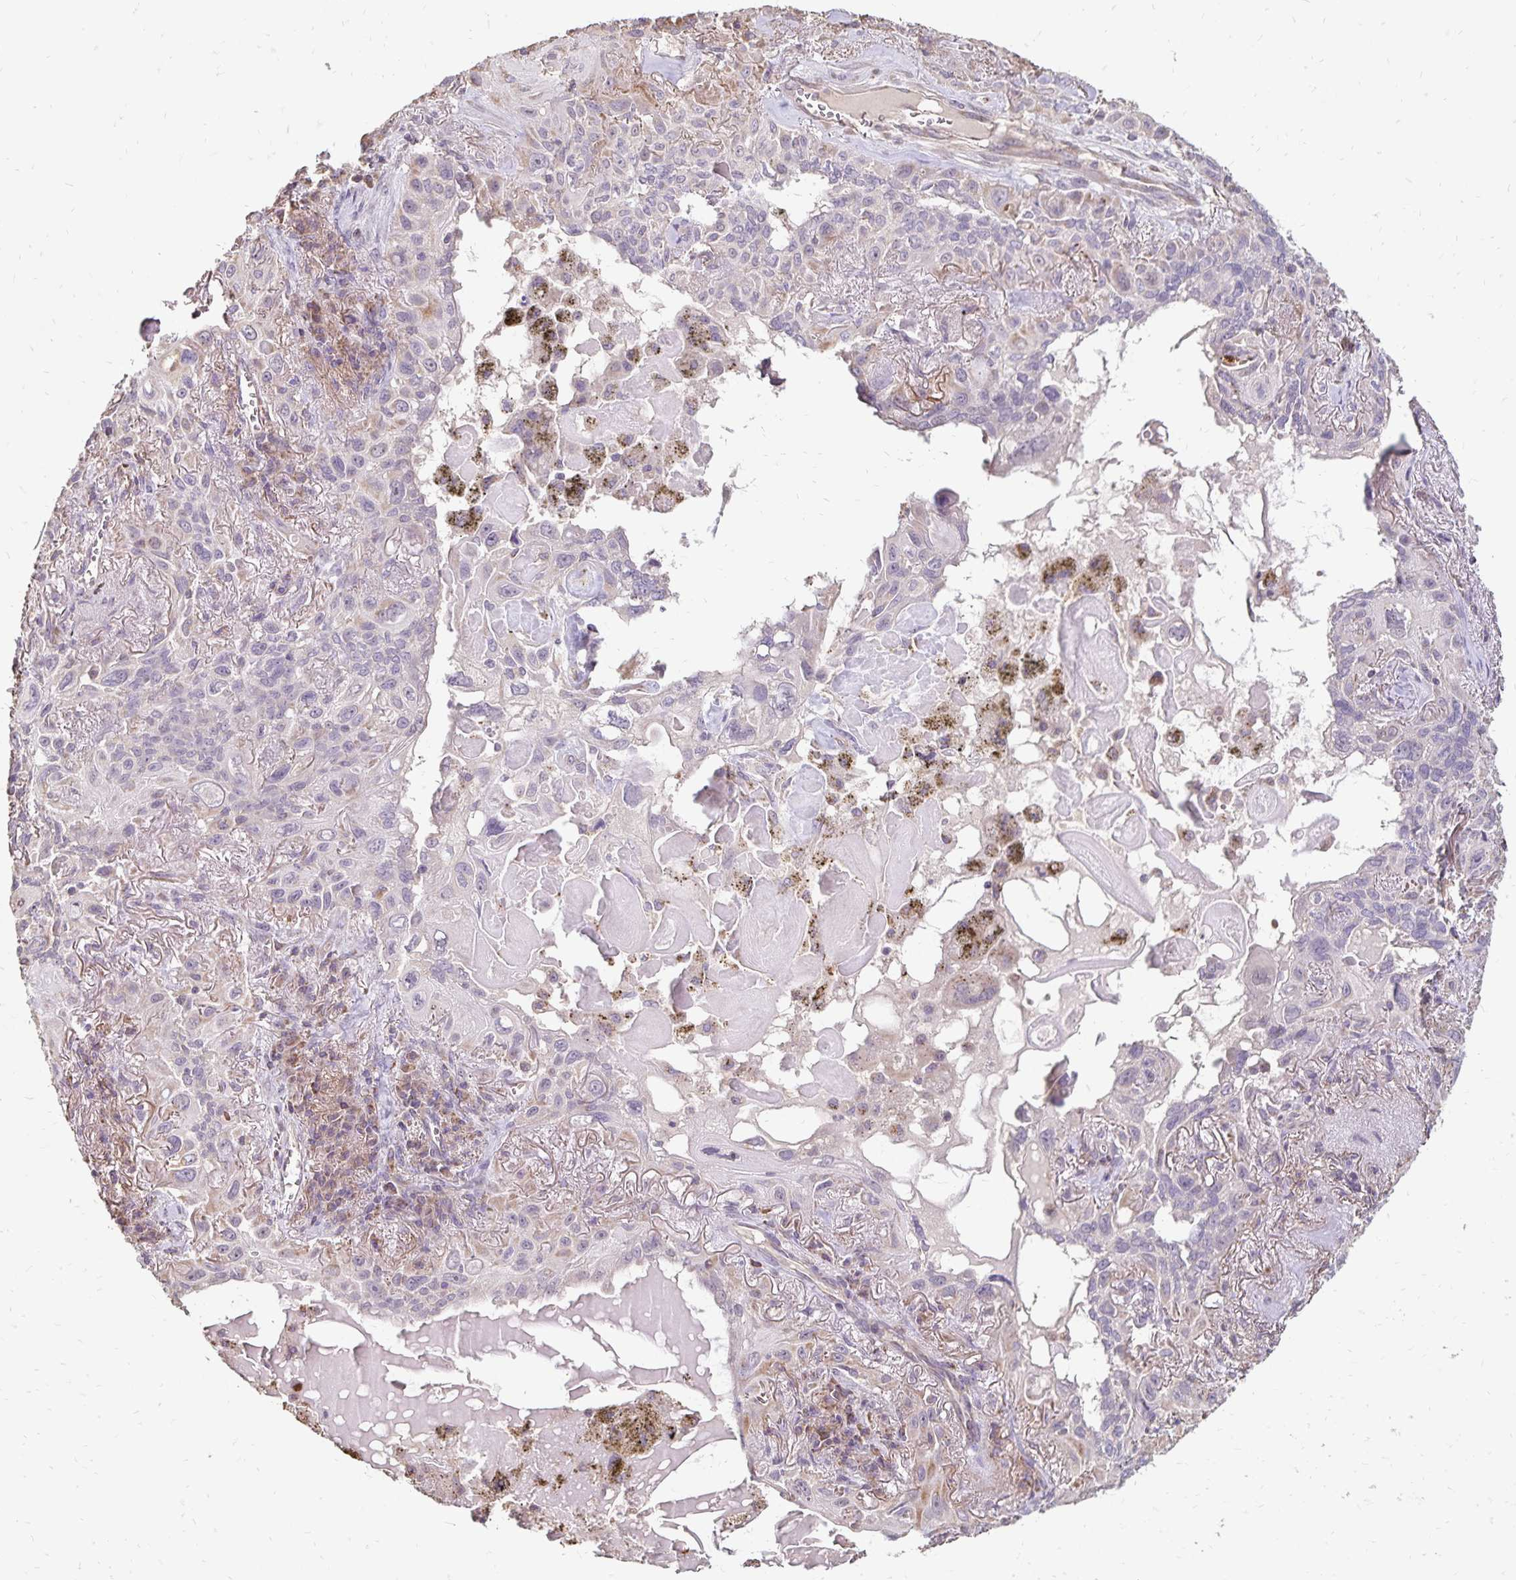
{"staining": {"intensity": "negative", "quantity": "none", "location": "none"}, "tissue": "lung cancer", "cell_type": "Tumor cells", "image_type": "cancer", "snomed": [{"axis": "morphology", "description": "Squamous cell carcinoma, NOS"}, {"axis": "topography", "description": "Lung"}], "caption": "This is an immunohistochemistry (IHC) image of human lung cancer (squamous cell carcinoma). There is no expression in tumor cells.", "gene": "EMC10", "patient": {"sex": "male", "age": 79}}